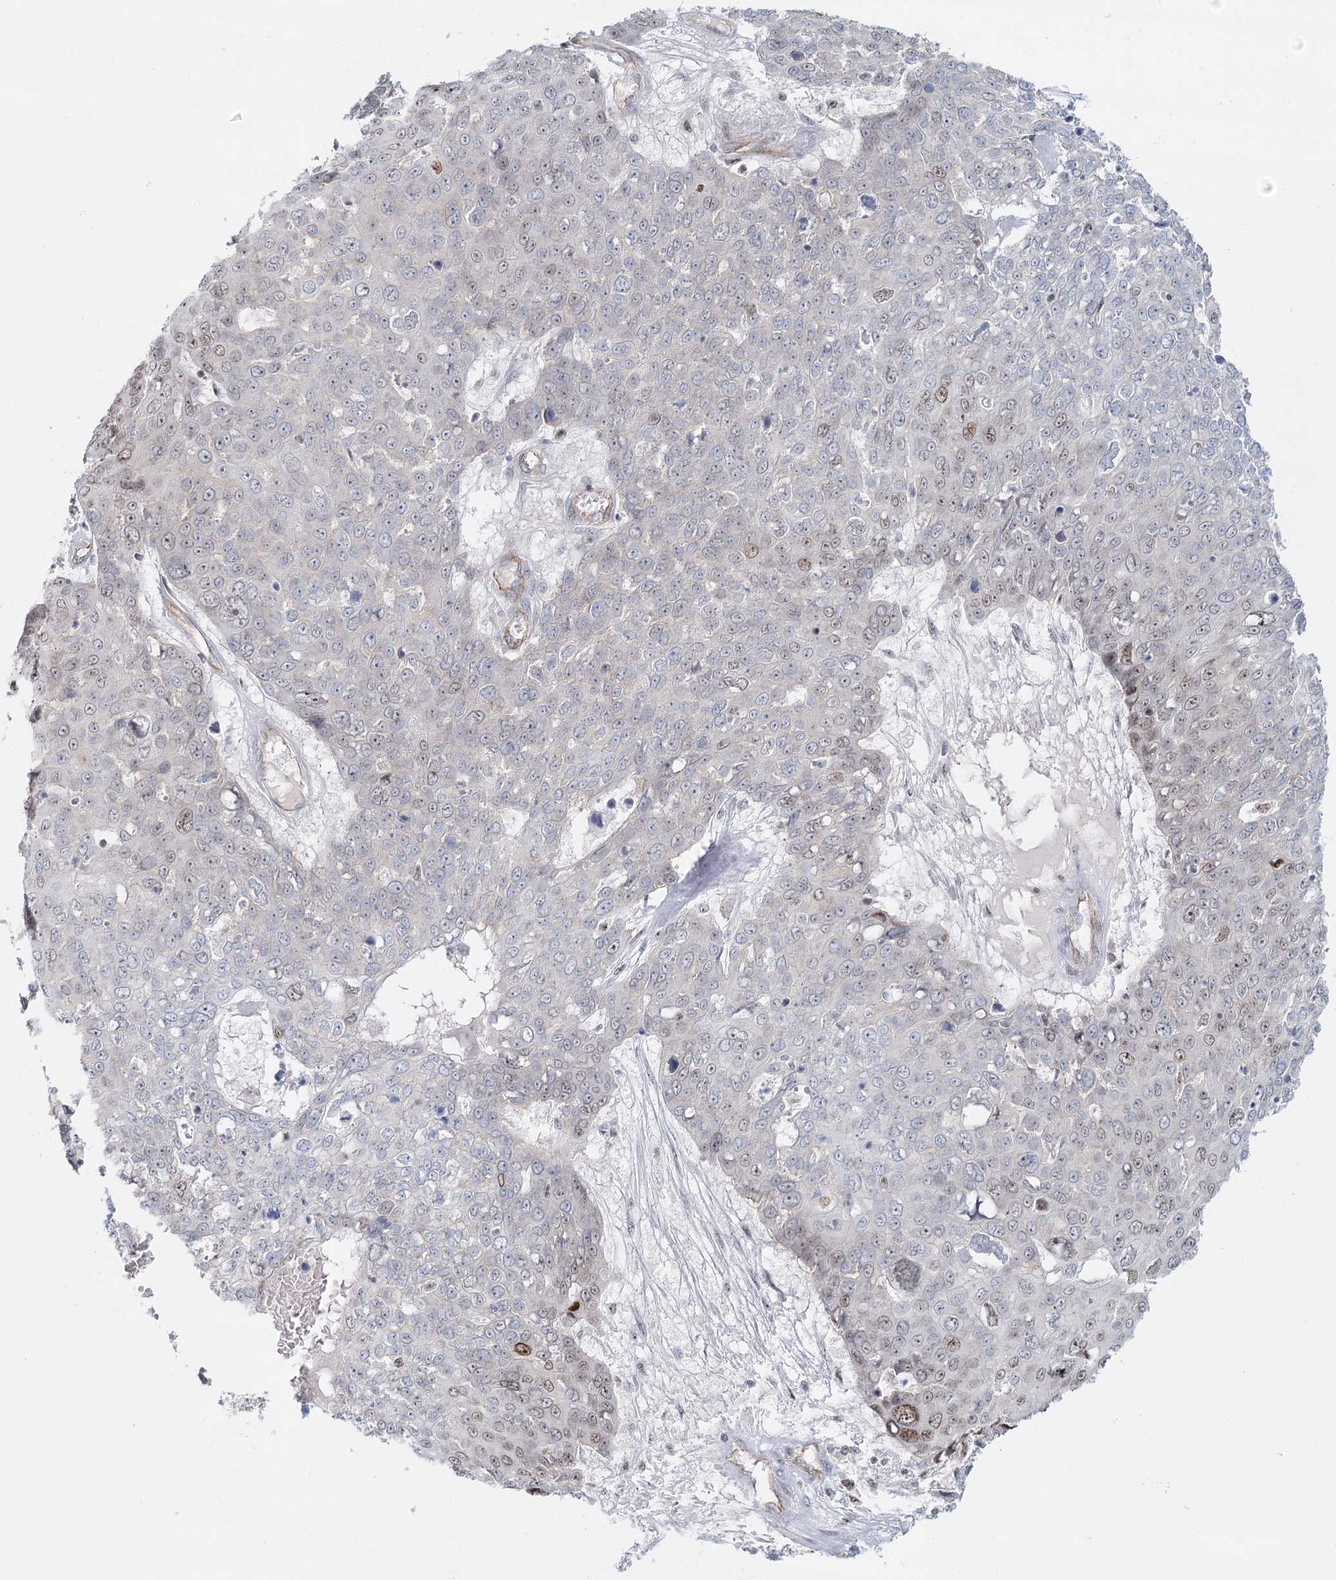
{"staining": {"intensity": "weak", "quantity": "<25%", "location": "nuclear"}, "tissue": "skin cancer", "cell_type": "Tumor cells", "image_type": "cancer", "snomed": [{"axis": "morphology", "description": "Squamous cell carcinoma, NOS"}, {"axis": "topography", "description": "Skin"}], "caption": "The photomicrograph exhibits no staining of tumor cells in skin cancer. The staining was performed using DAB (3,3'-diaminobenzidine) to visualize the protein expression in brown, while the nuclei were stained in blue with hematoxylin (Magnification: 20x).", "gene": "ZFYVE28", "patient": {"sex": "male", "age": 71}}